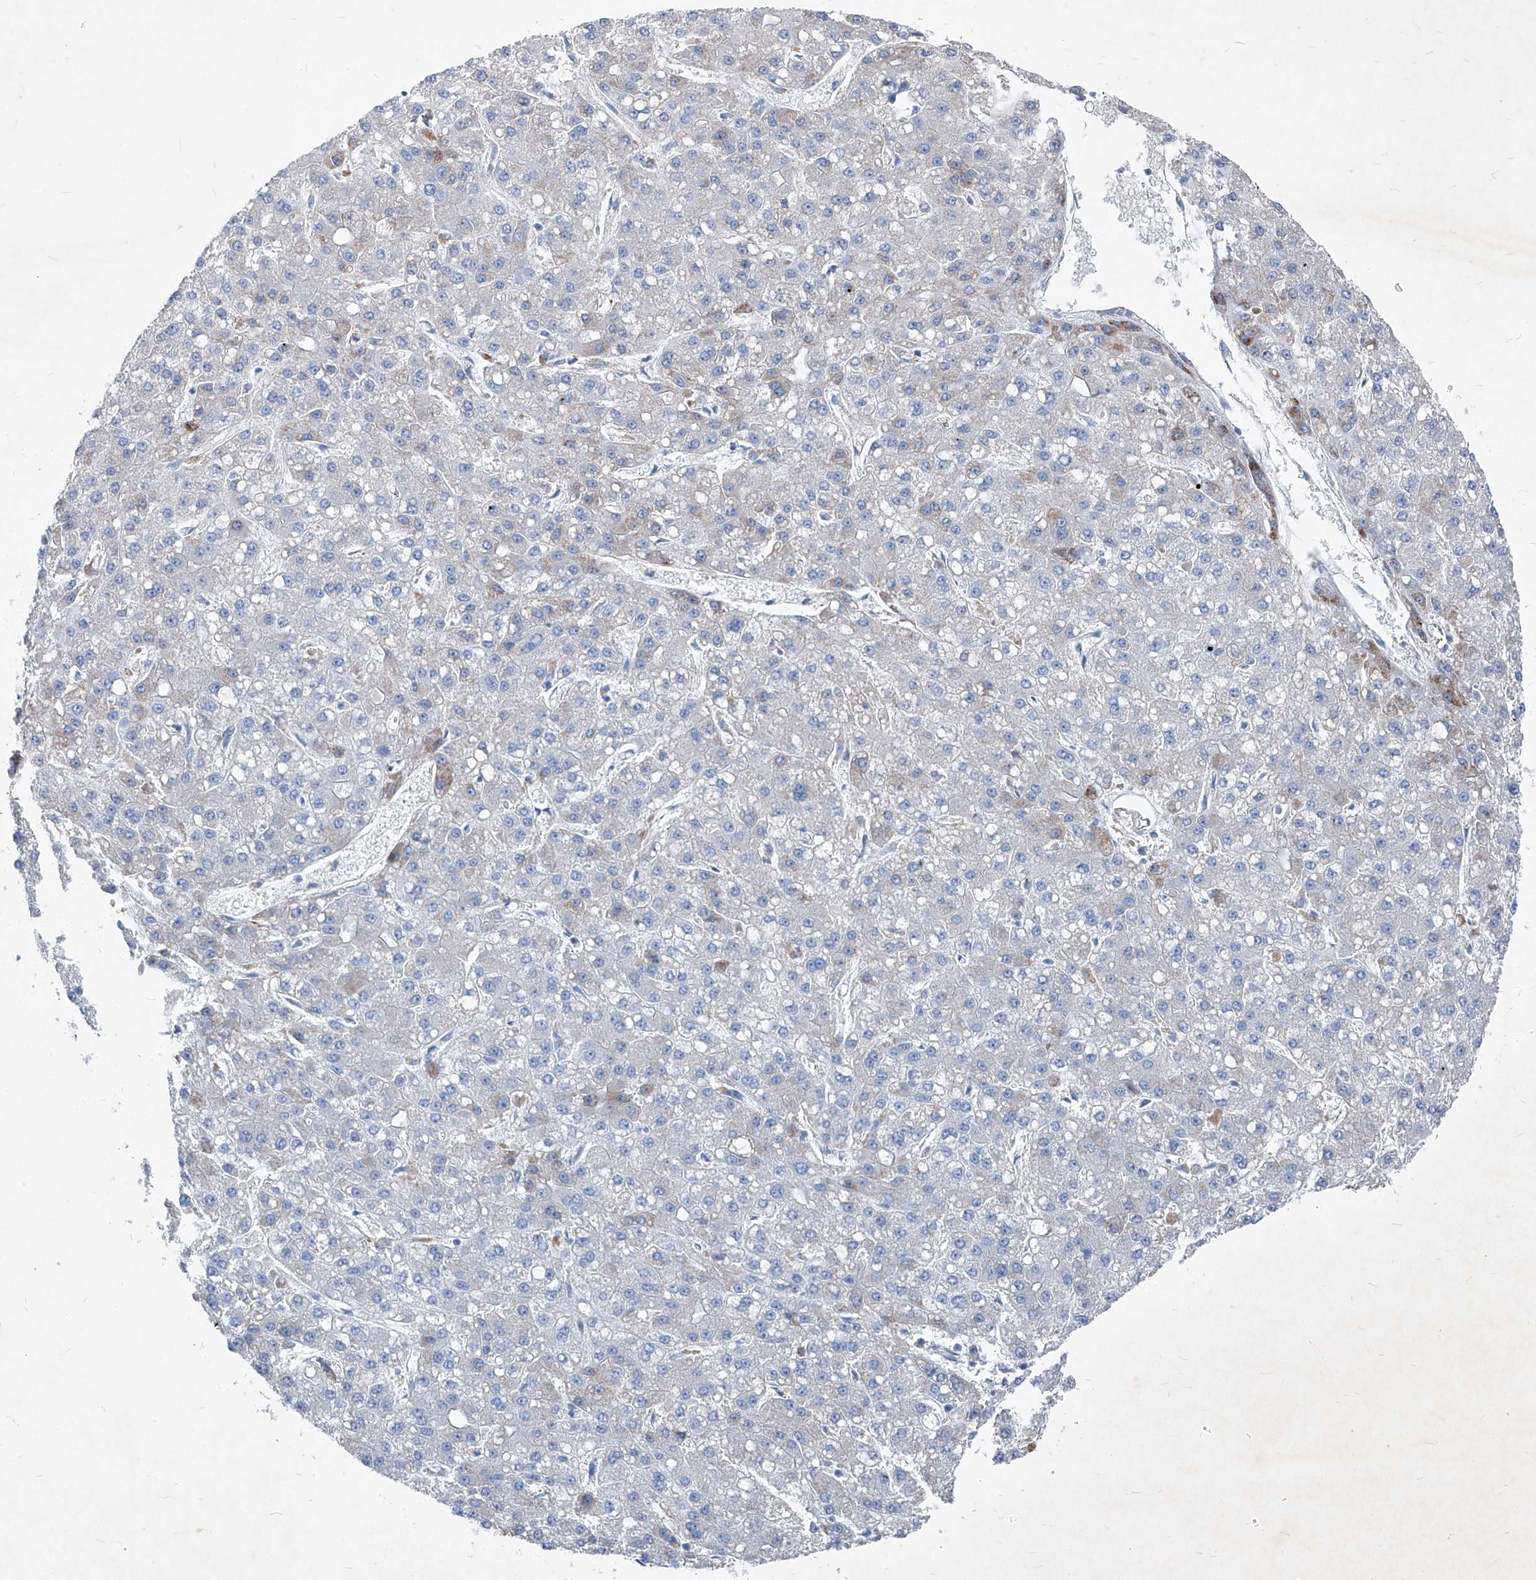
{"staining": {"intensity": "negative", "quantity": "none", "location": "none"}, "tissue": "liver cancer", "cell_type": "Tumor cells", "image_type": "cancer", "snomed": [{"axis": "morphology", "description": "Carcinoma, Hepatocellular, NOS"}, {"axis": "topography", "description": "Liver"}], "caption": "High power microscopy histopathology image of an immunohistochemistry micrograph of liver cancer, revealing no significant expression in tumor cells.", "gene": "IFI27", "patient": {"sex": "male", "age": 67}}